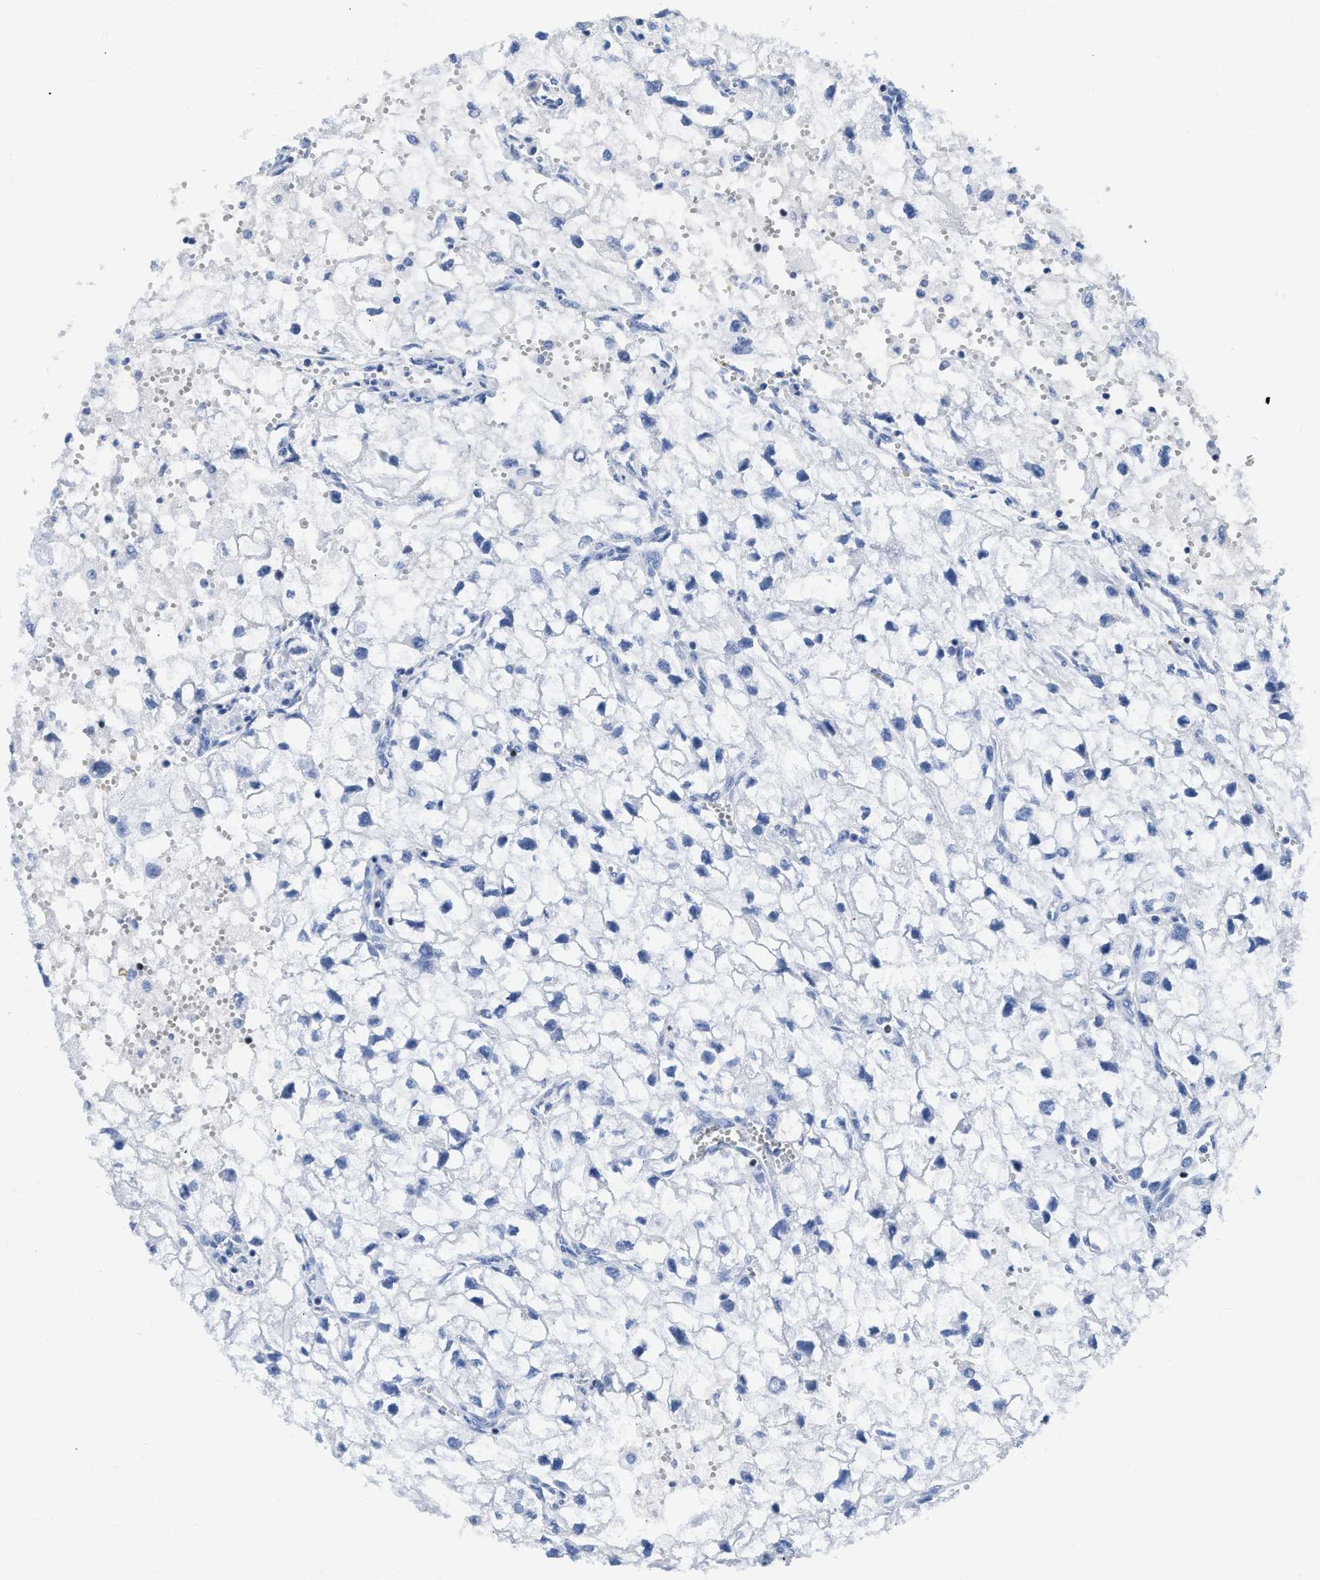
{"staining": {"intensity": "negative", "quantity": "none", "location": "none"}, "tissue": "renal cancer", "cell_type": "Tumor cells", "image_type": "cancer", "snomed": [{"axis": "morphology", "description": "Adenocarcinoma, NOS"}, {"axis": "topography", "description": "Kidney"}], "caption": "An IHC histopathology image of adenocarcinoma (renal) is shown. There is no staining in tumor cells of adenocarcinoma (renal).", "gene": "TCF7", "patient": {"sex": "female", "age": 70}}